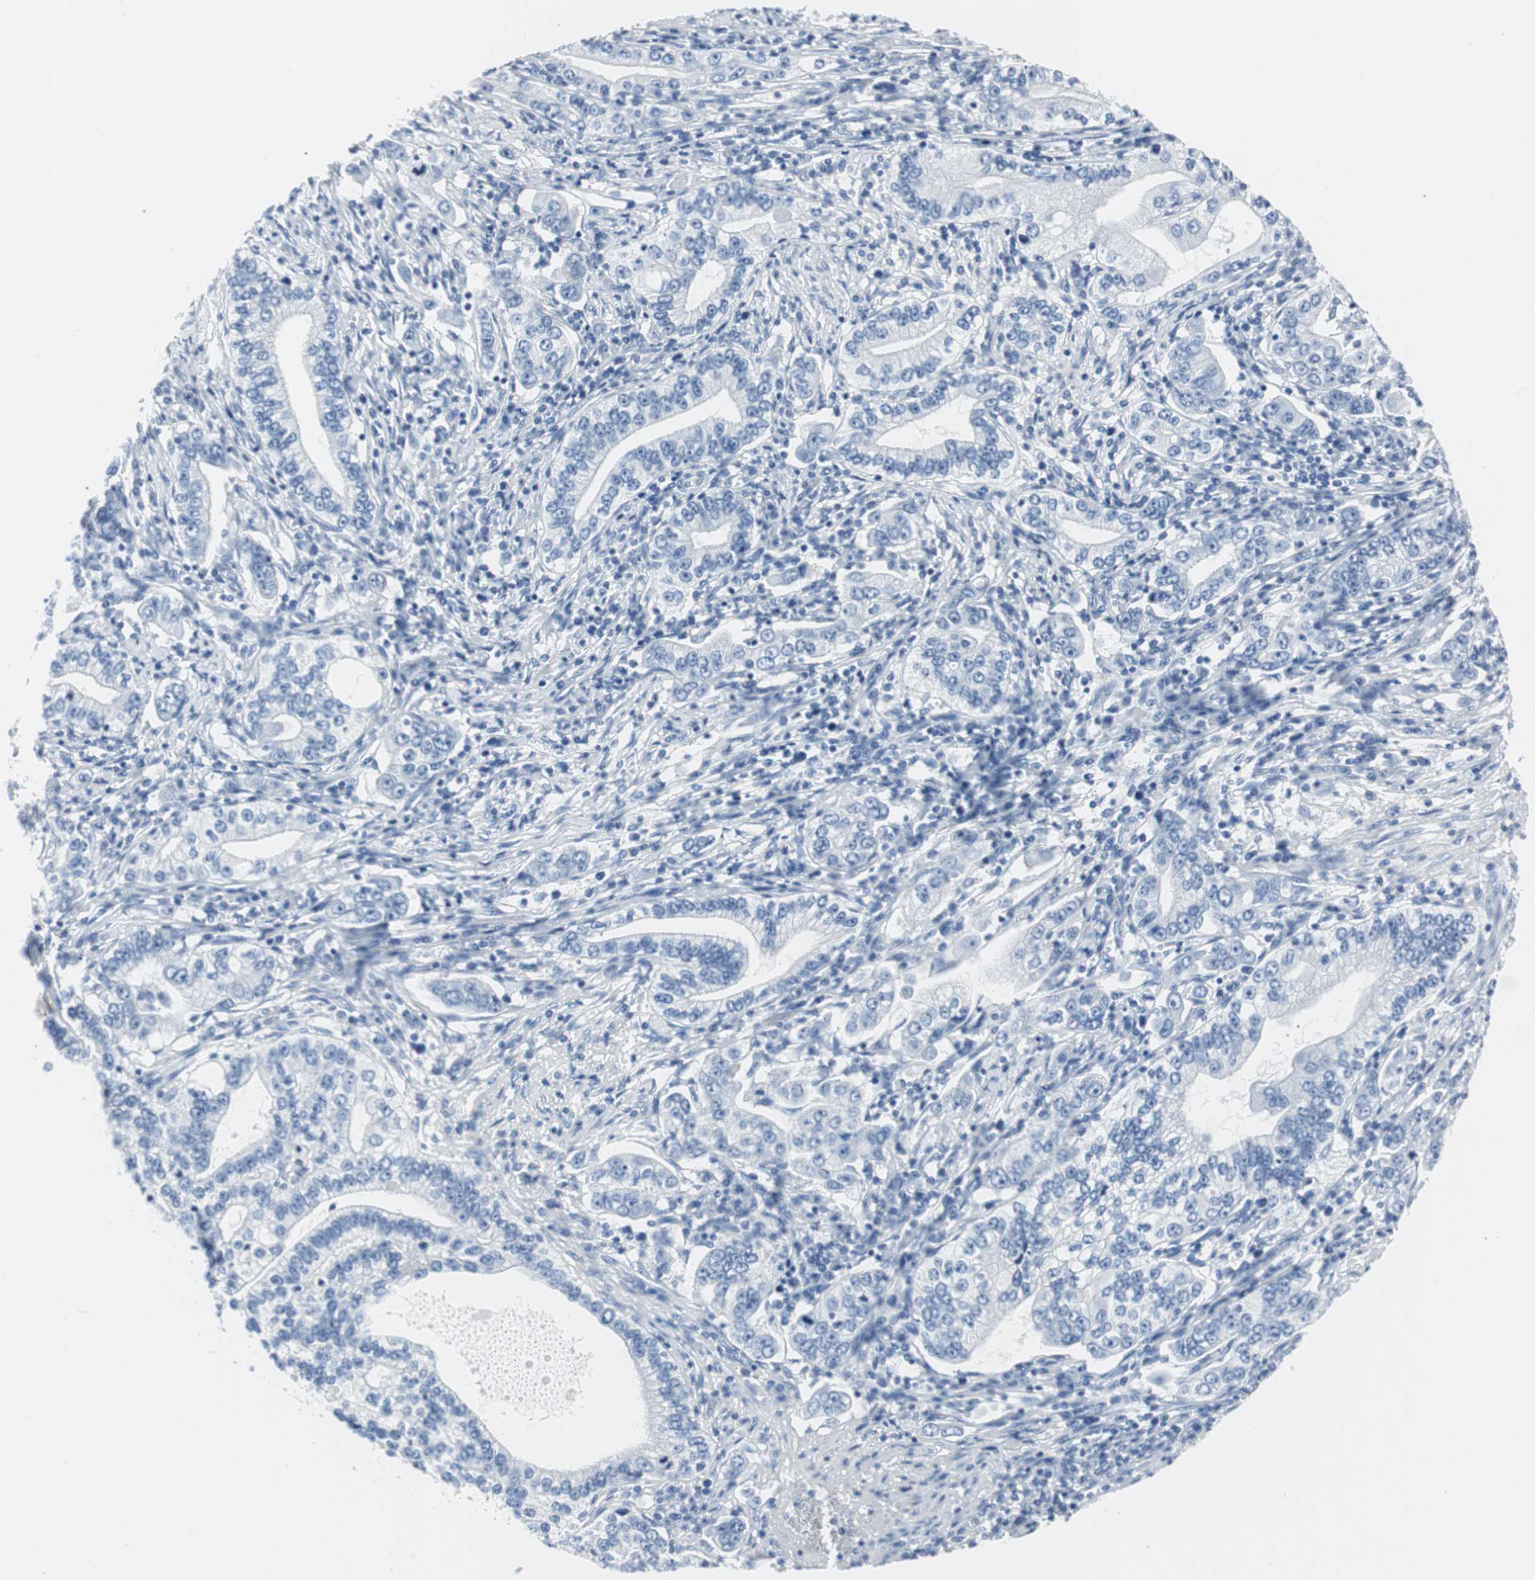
{"staining": {"intensity": "negative", "quantity": "none", "location": "none"}, "tissue": "stomach cancer", "cell_type": "Tumor cells", "image_type": "cancer", "snomed": [{"axis": "morphology", "description": "Adenocarcinoma, NOS"}, {"axis": "topography", "description": "Stomach, lower"}], "caption": "Adenocarcinoma (stomach) was stained to show a protein in brown. There is no significant expression in tumor cells.", "gene": "GAP43", "patient": {"sex": "female", "age": 72}}